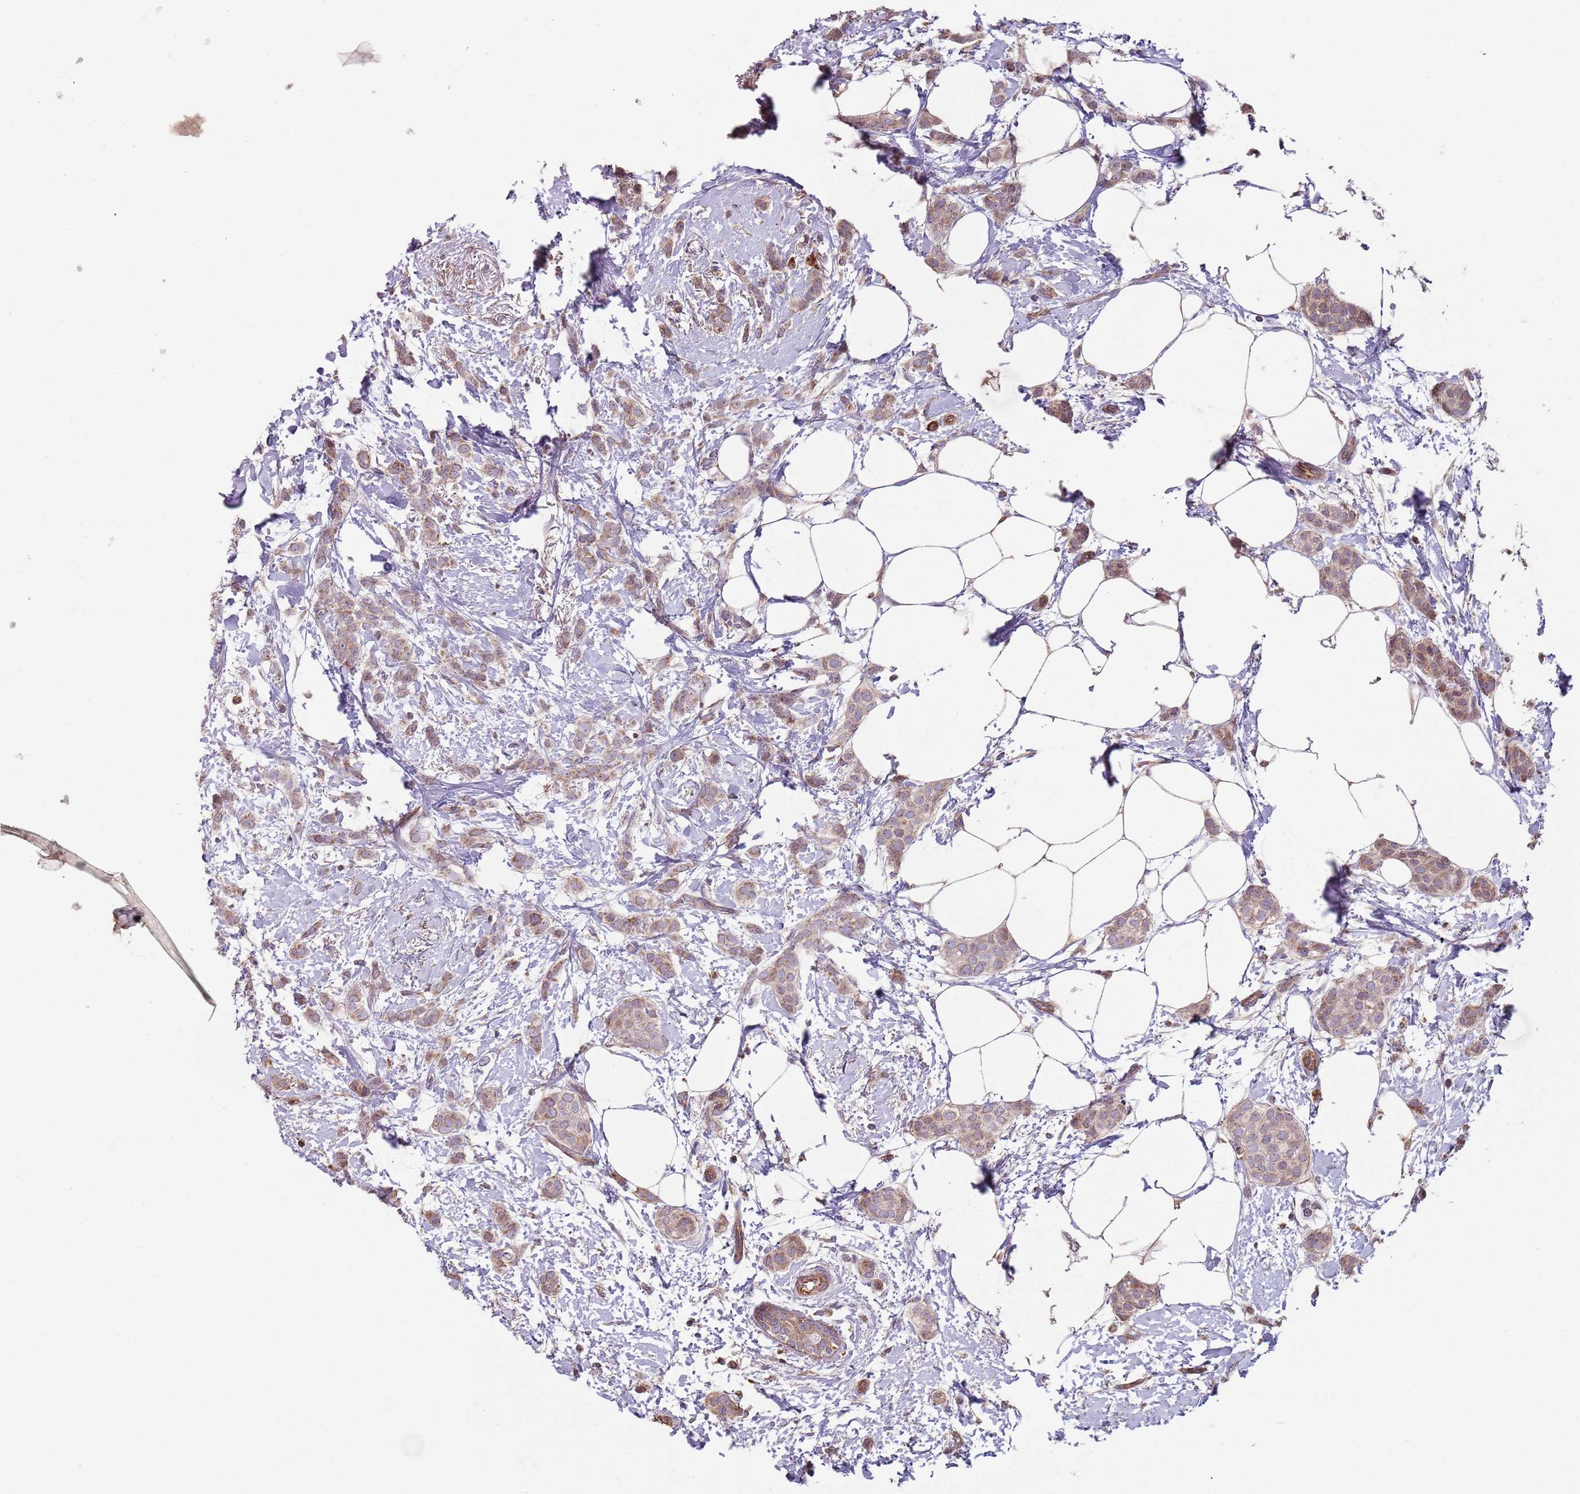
{"staining": {"intensity": "moderate", "quantity": ">75%", "location": "cytoplasmic/membranous"}, "tissue": "breast cancer", "cell_type": "Tumor cells", "image_type": "cancer", "snomed": [{"axis": "morphology", "description": "Duct carcinoma"}, {"axis": "topography", "description": "Breast"}], "caption": "This is an image of IHC staining of intraductal carcinoma (breast), which shows moderate expression in the cytoplasmic/membranous of tumor cells.", "gene": "GAS8", "patient": {"sex": "female", "age": 72}}